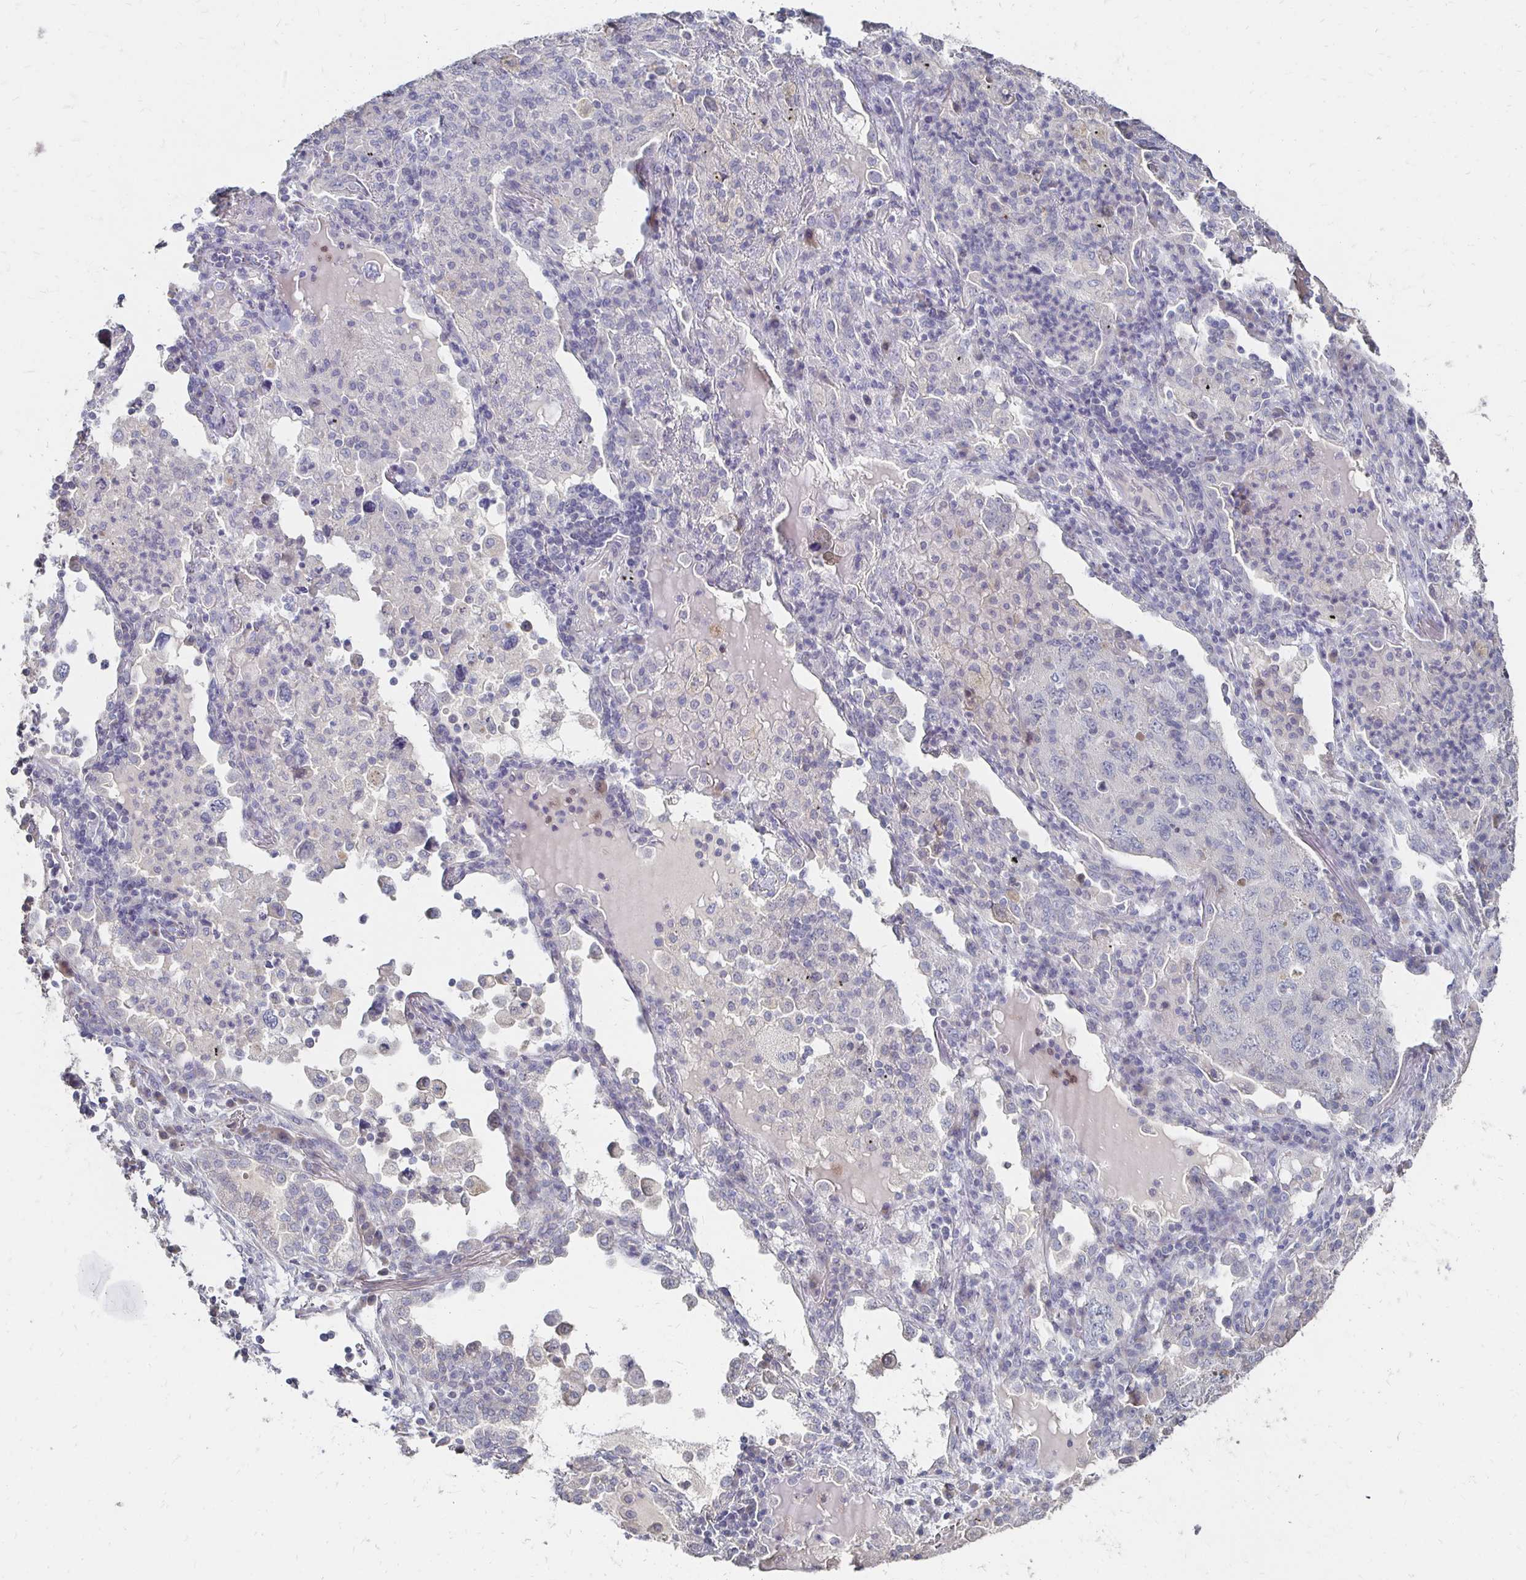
{"staining": {"intensity": "negative", "quantity": "none", "location": "none"}, "tissue": "lung cancer", "cell_type": "Tumor cells", "image_type": "cancer", "snomed": [{"axis": "morphology", "description": "Adenocarcinoma, NOS"}, {"axis": "topography", "description": "Lung"}], "caption": "Tumor cells are negative for brown protein staining in adenocarcinoma (lung).", "gene": "ZNF727", "patient": {"sex": "female", "age": 57}}